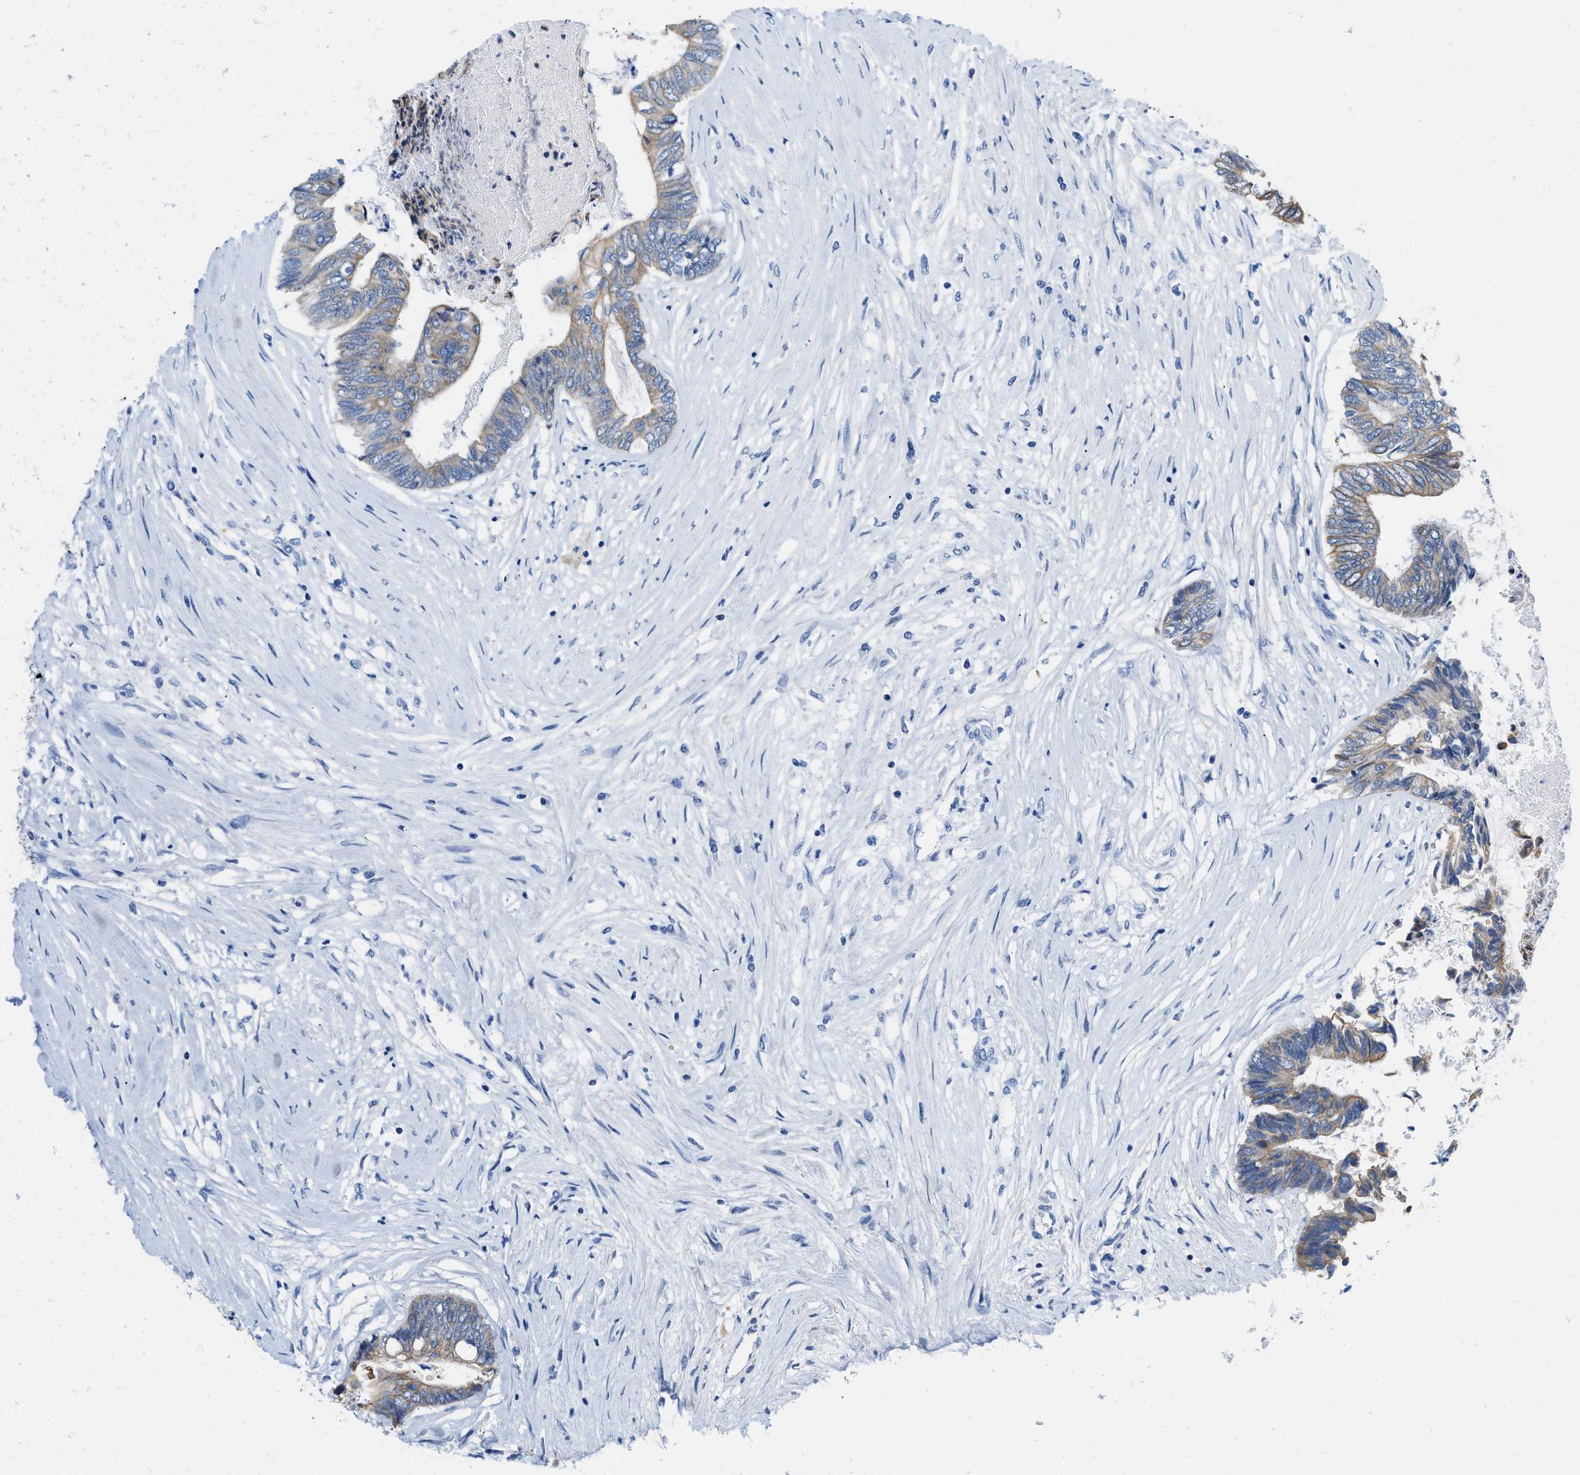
{"staining": {"intensity": "moderate", "quantity": "25%-75%", "location": "cytoplasmic/membranous"}, "tissue": "colorectal cancer", "cell_type": "Tumor cells", "image_type": "cancer", "snomed": [{"axis": "morphology", "description": "Adenocarcinoma, NOS"}, {"axis": "topography", "description": "Rectum"}], "caption": "Colorectal cancer (adenocarcinoma) was stained to show a protein in brown. There is medium levels of moderate cytoplasmic/membranous expression in about 25%-75% of tumor cells. (brown staining indicates protein expression, while blue staining denotes nuclei).", "gene": "BPGM", "patient": {"sex": "male", "age": 63}}